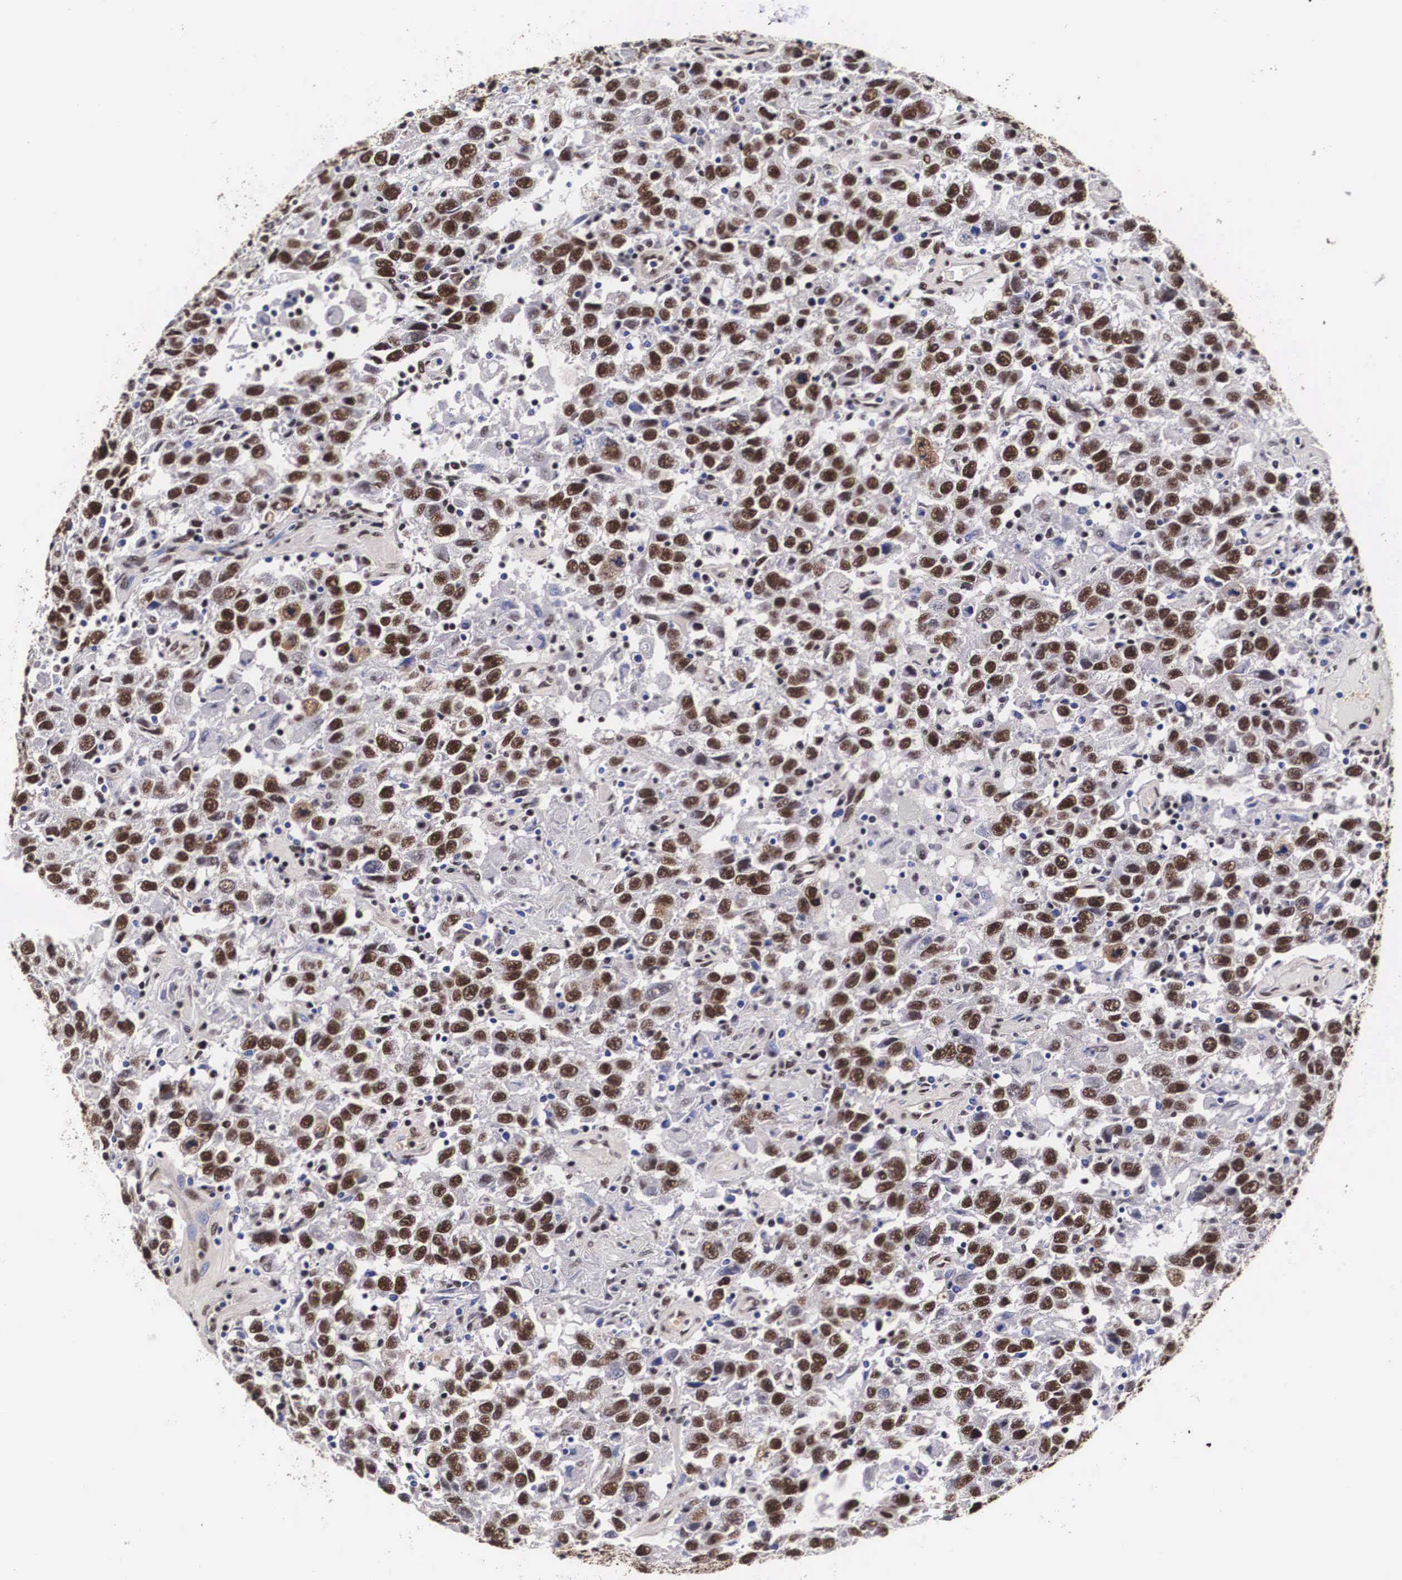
{"staining": {"intensity": "strong", "quantity": ">75%", "location": "nuclear"}, "tissue": "testis cancer", "cell_type": "Tumor cells", "image_type": "cancer", "snomed": [{"axis": "morphology", "description": "Seminoma, NOS"}, {"axis": "topography", "description": "Testis"}], "caption": "A photomicrograph showing strong nuclear staining in approximately >75% of tumor cells in testis seminoma, as visualized by brown immunohistochemical staining.", "gene": "PABPN1", "patient": {"sex": "male", "age": 41}}